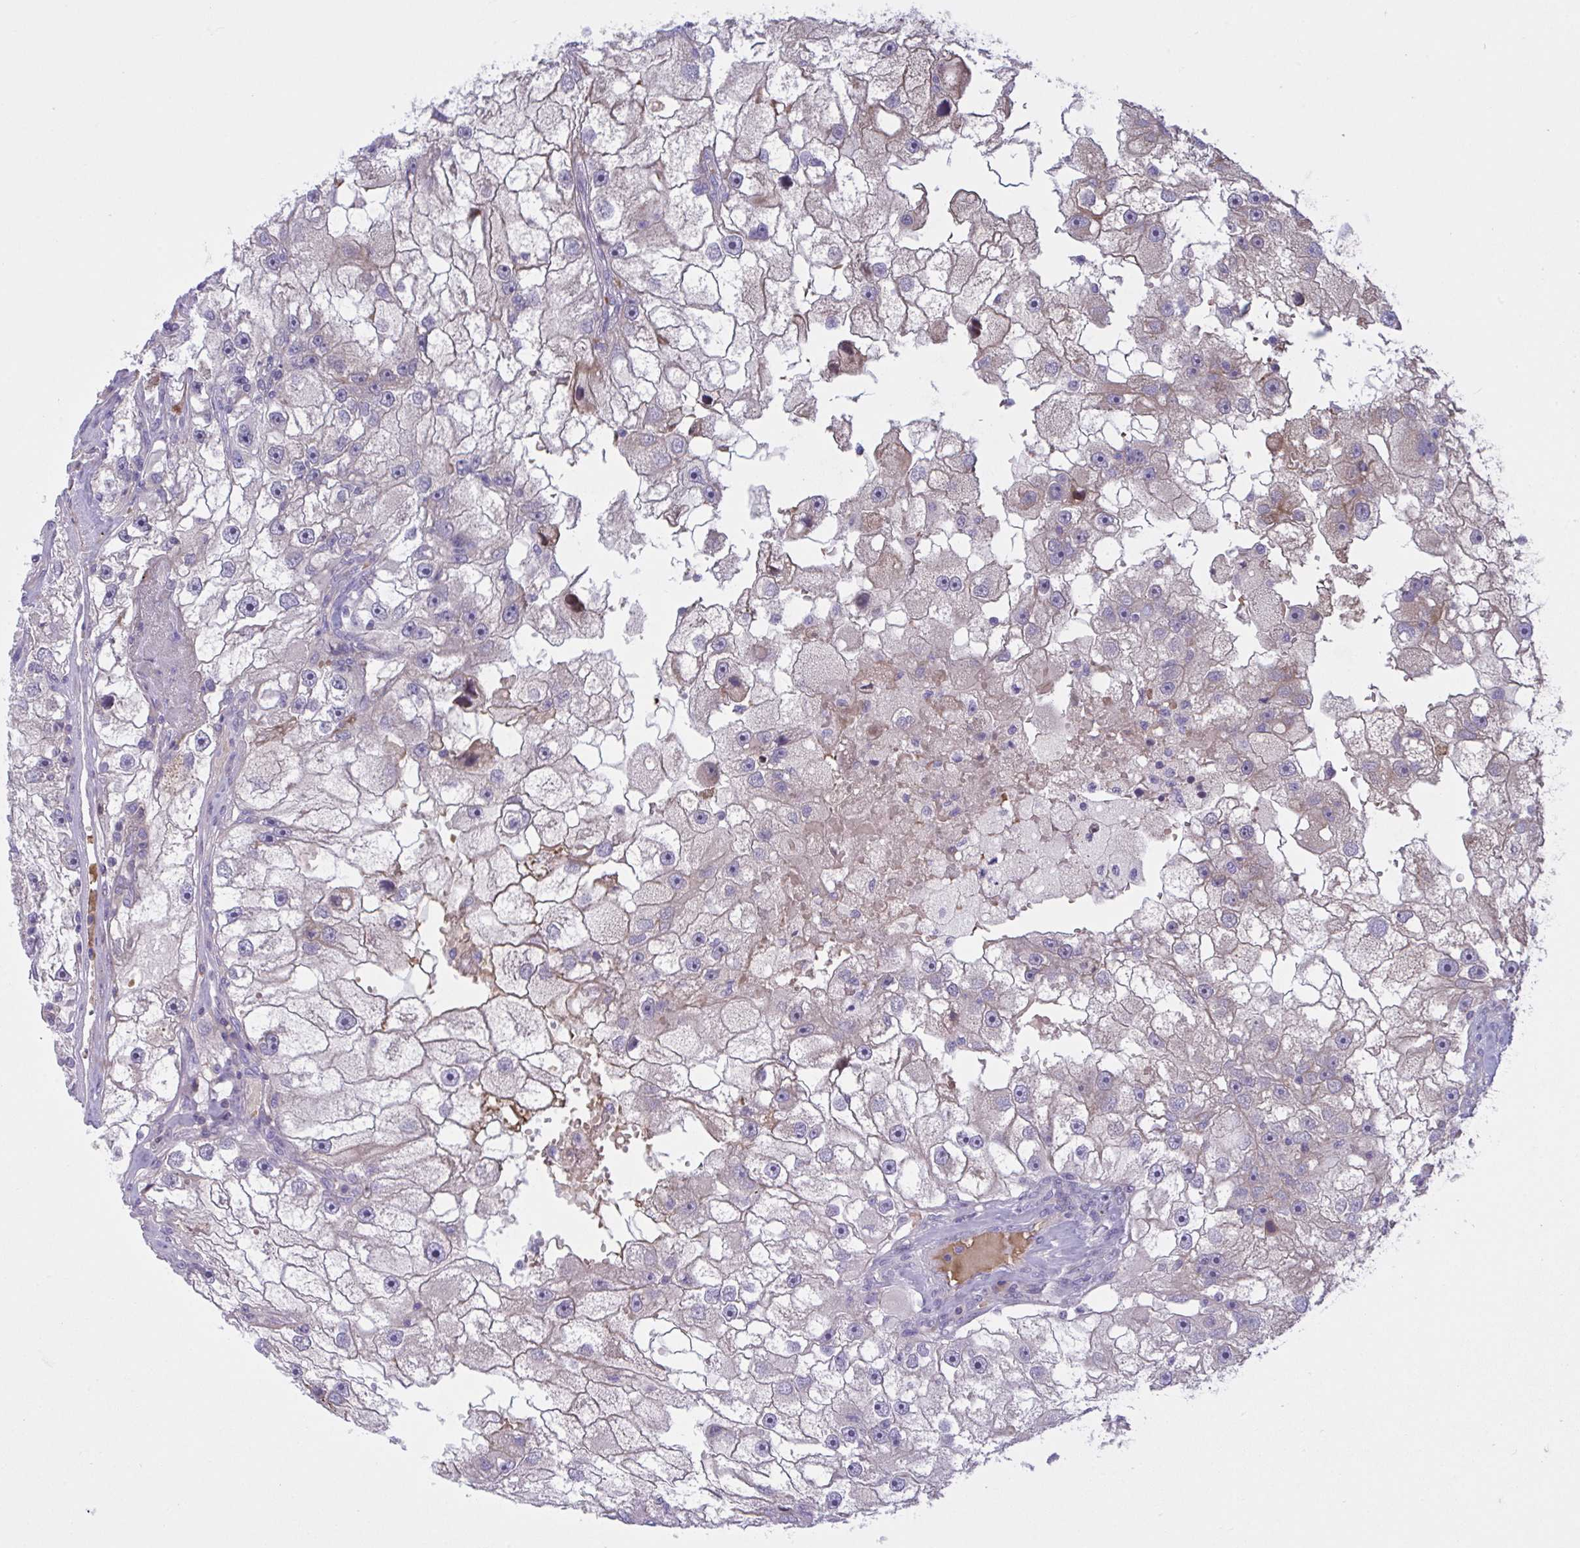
{"staining": {"intensity": "negative", "quantity": "none", "location": "none"}, "tissue": "renal cancer", "cell_type": "Tumor cells", "image_type": "cancer", "snomed": [{"axis": "morphology", "description": "Adenocarcinoma, NOS"}, {"axis": "topography", "description": "Kidney"}], "caption": "Photomicrograph shows no protein expression in tumor cells of renal cancer (adenocarcinoma) tissue.", "gene": "VWC2", "patient": {"sex": "male", "age": 63}}